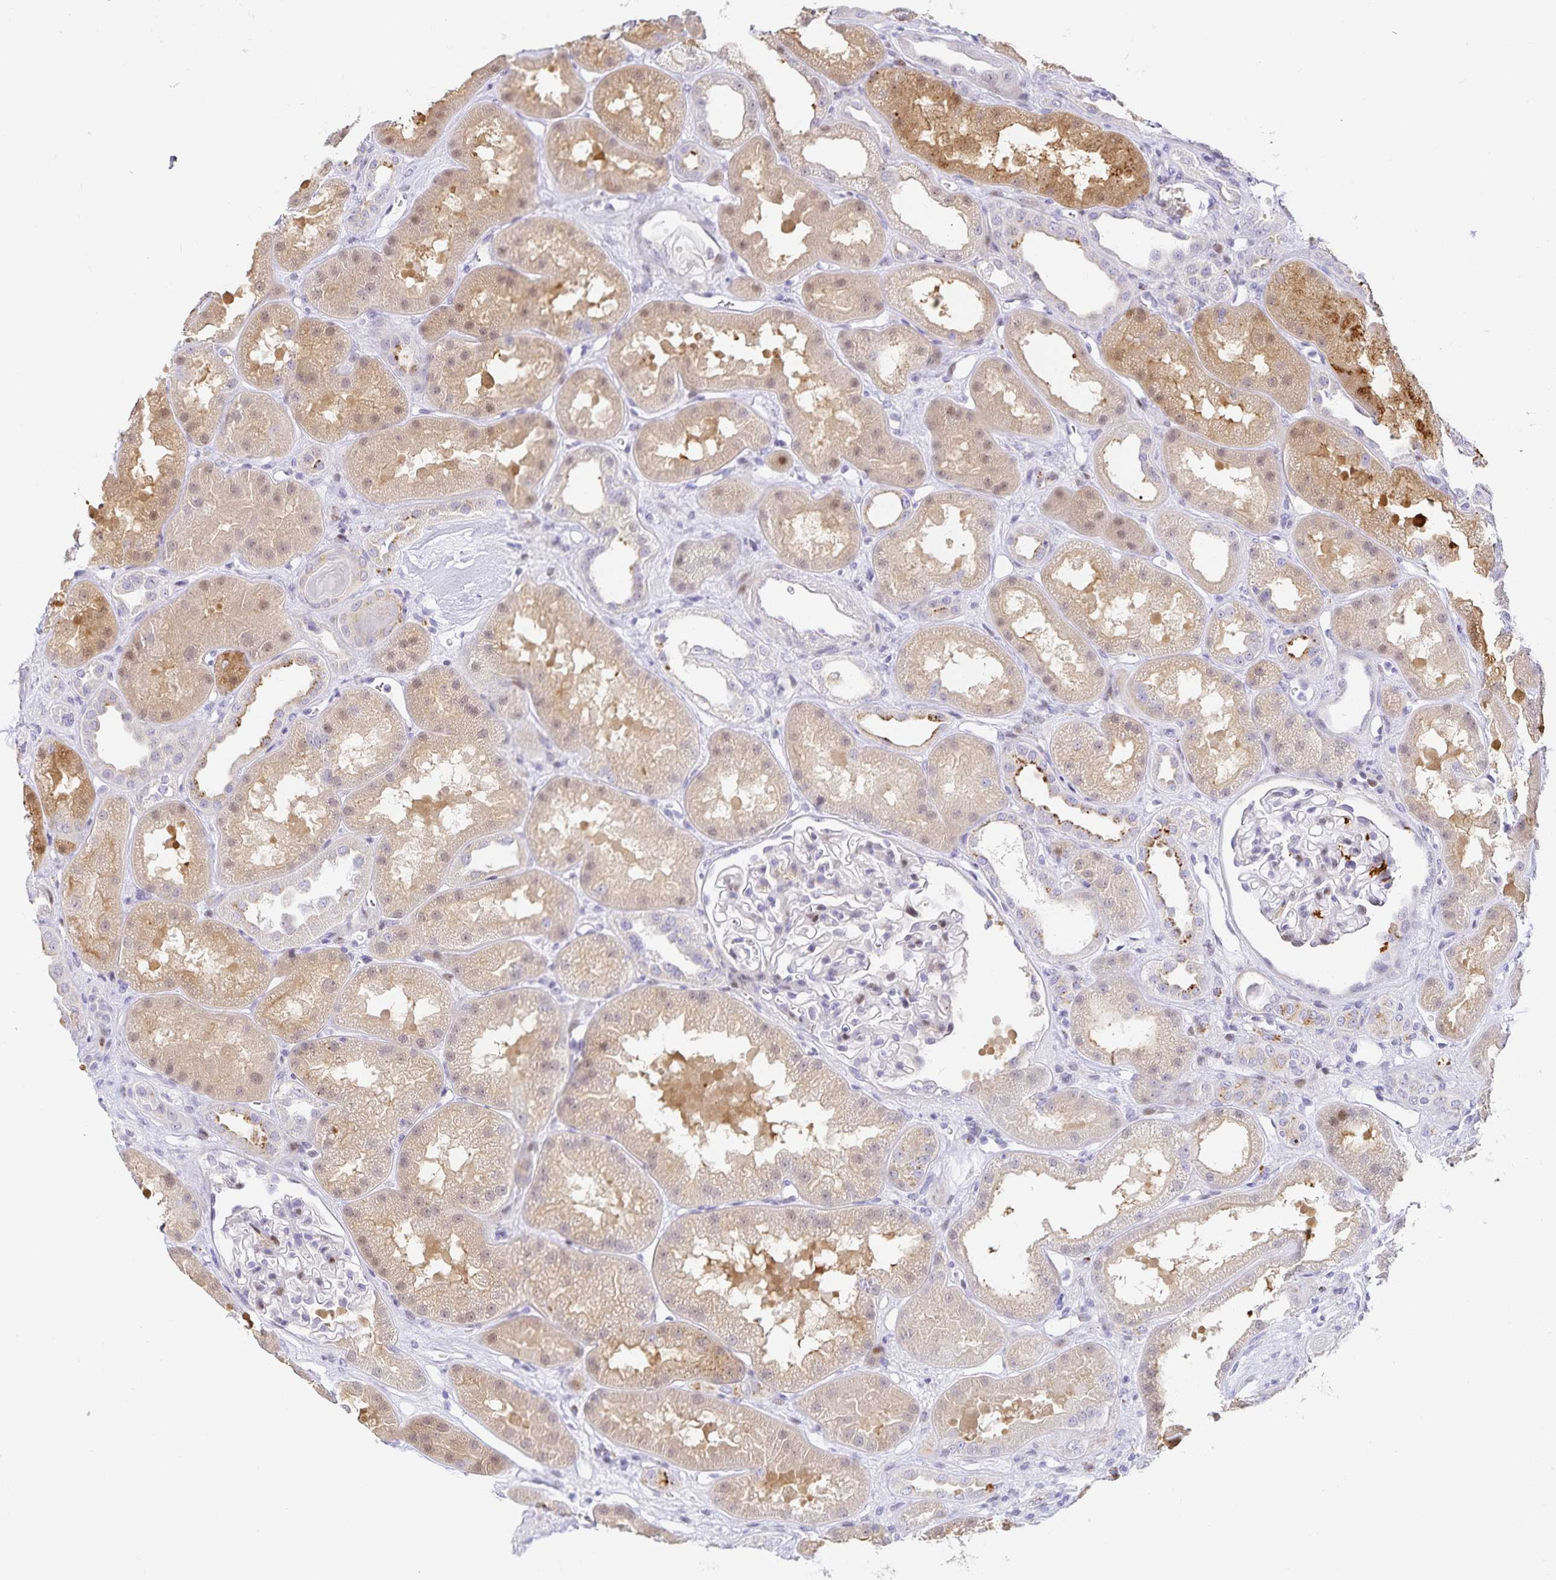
{"staining": {"intensity": "negative", "quantity": "none", "location": "none"}, "tissue": "kidney", "cell_type": "Cells in glomeruli", "image_type": "normal", "snomed": [{"axis": "morphology", "description": "Normal tissue, NOS"}, {"axis": "topography", "description": "Kidney"}], "caption": "A photomicrograph of human kidney is negative for staining in cells in glomeruli. (DAB IHC visualized using brightfield microscopy, high magnification).", "gene": "KBTBD13", "patient": {"sex": "male", "age": 61}}